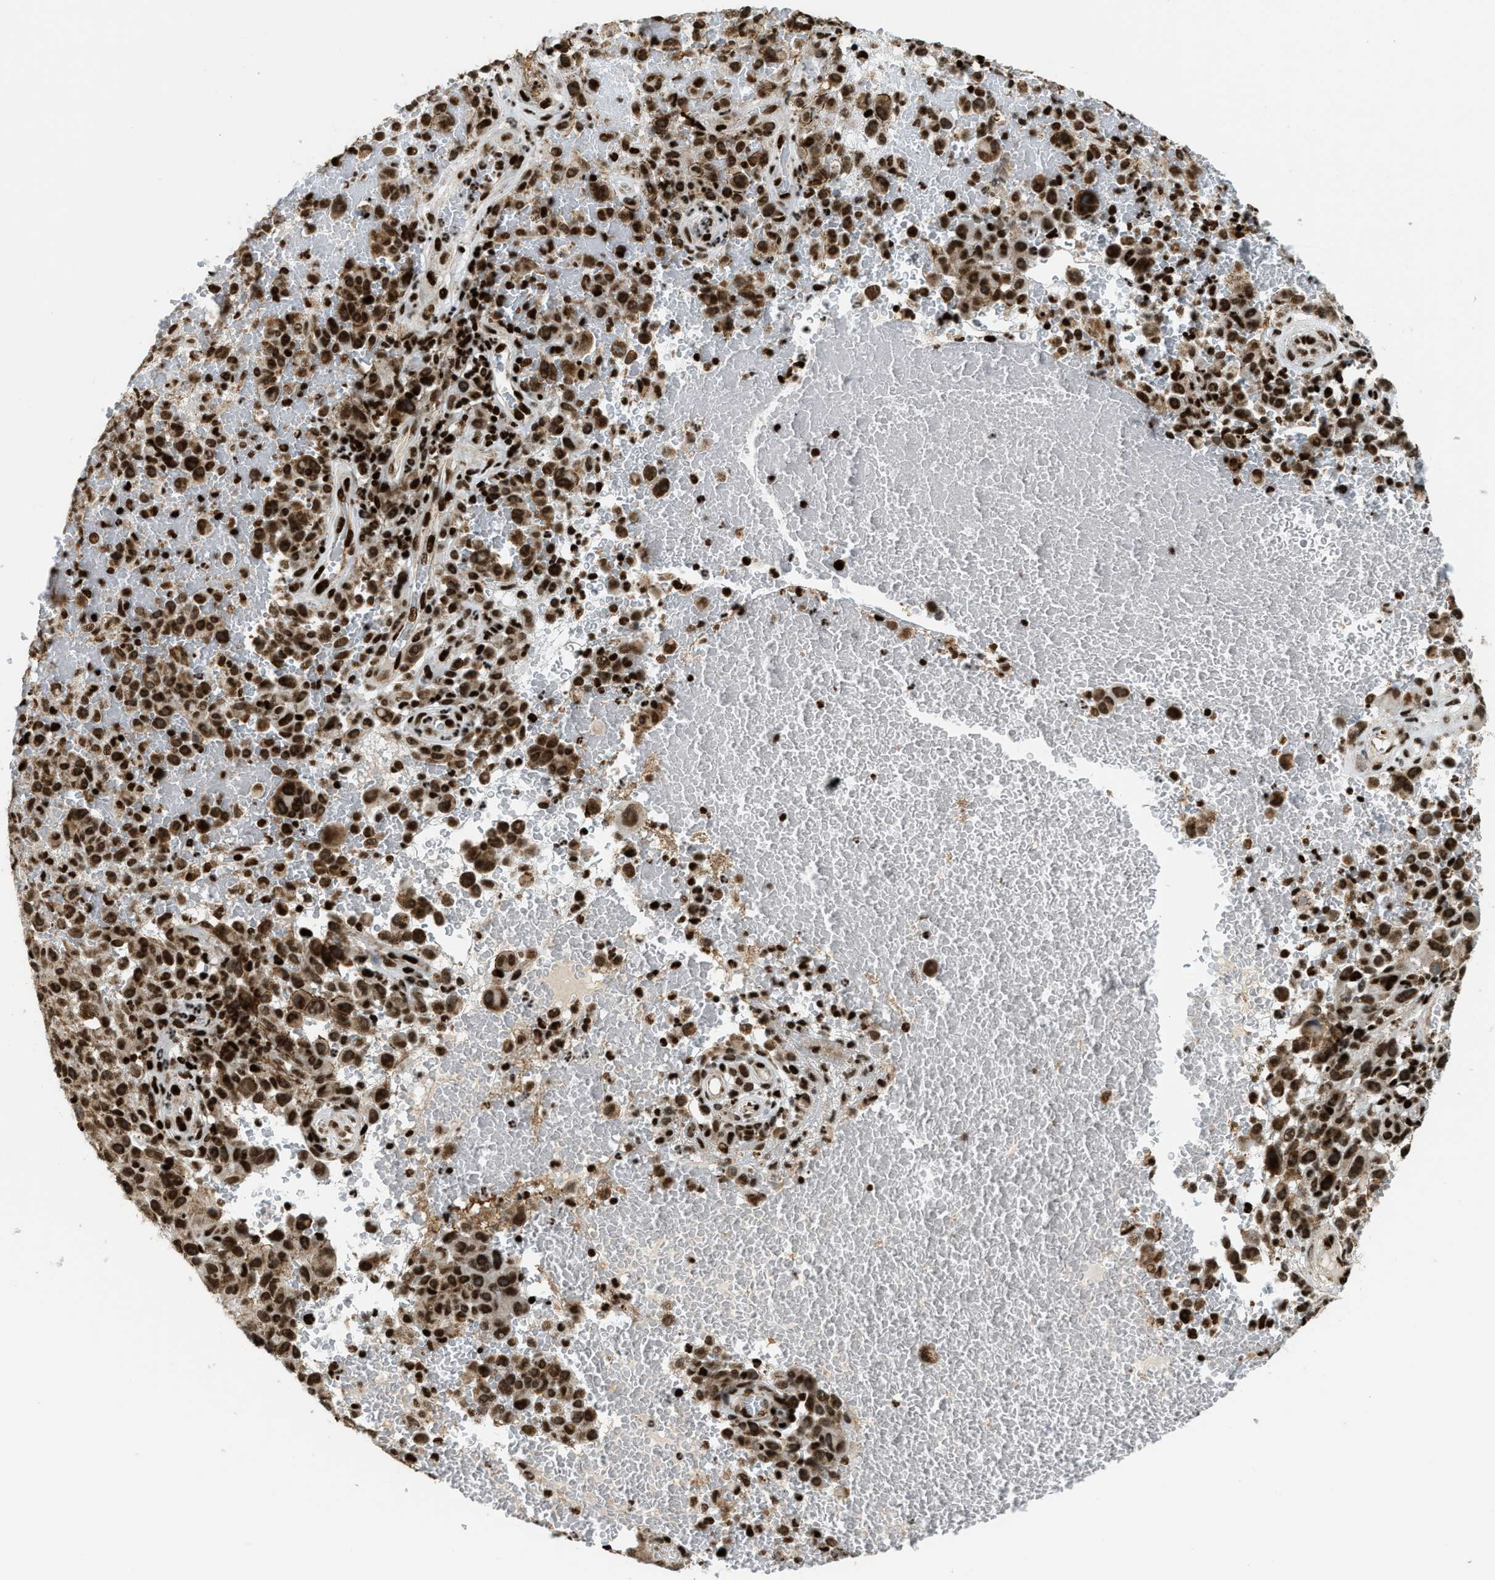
{"staining": {"intensity": "strong", "quantity": ">75%", "location": "cytoplasmic/membranous,nuclear"}, "tissue": "melanoma", "cell_type": "Tumor cells", "image_type": "cancer", "snomed": [{"axis": "morphology", "description": "Malignant melanoma, NOS"}, {"axis": "topography", "description": "Skin"}], "caption": "The immunohistochemical stain highlights strong cytoplasmic/membranous and nuclear positivity in tumor cells of melanoma tissue.", "gene": "GABPB1", "patient": {"sex": "female", "age": 82}}